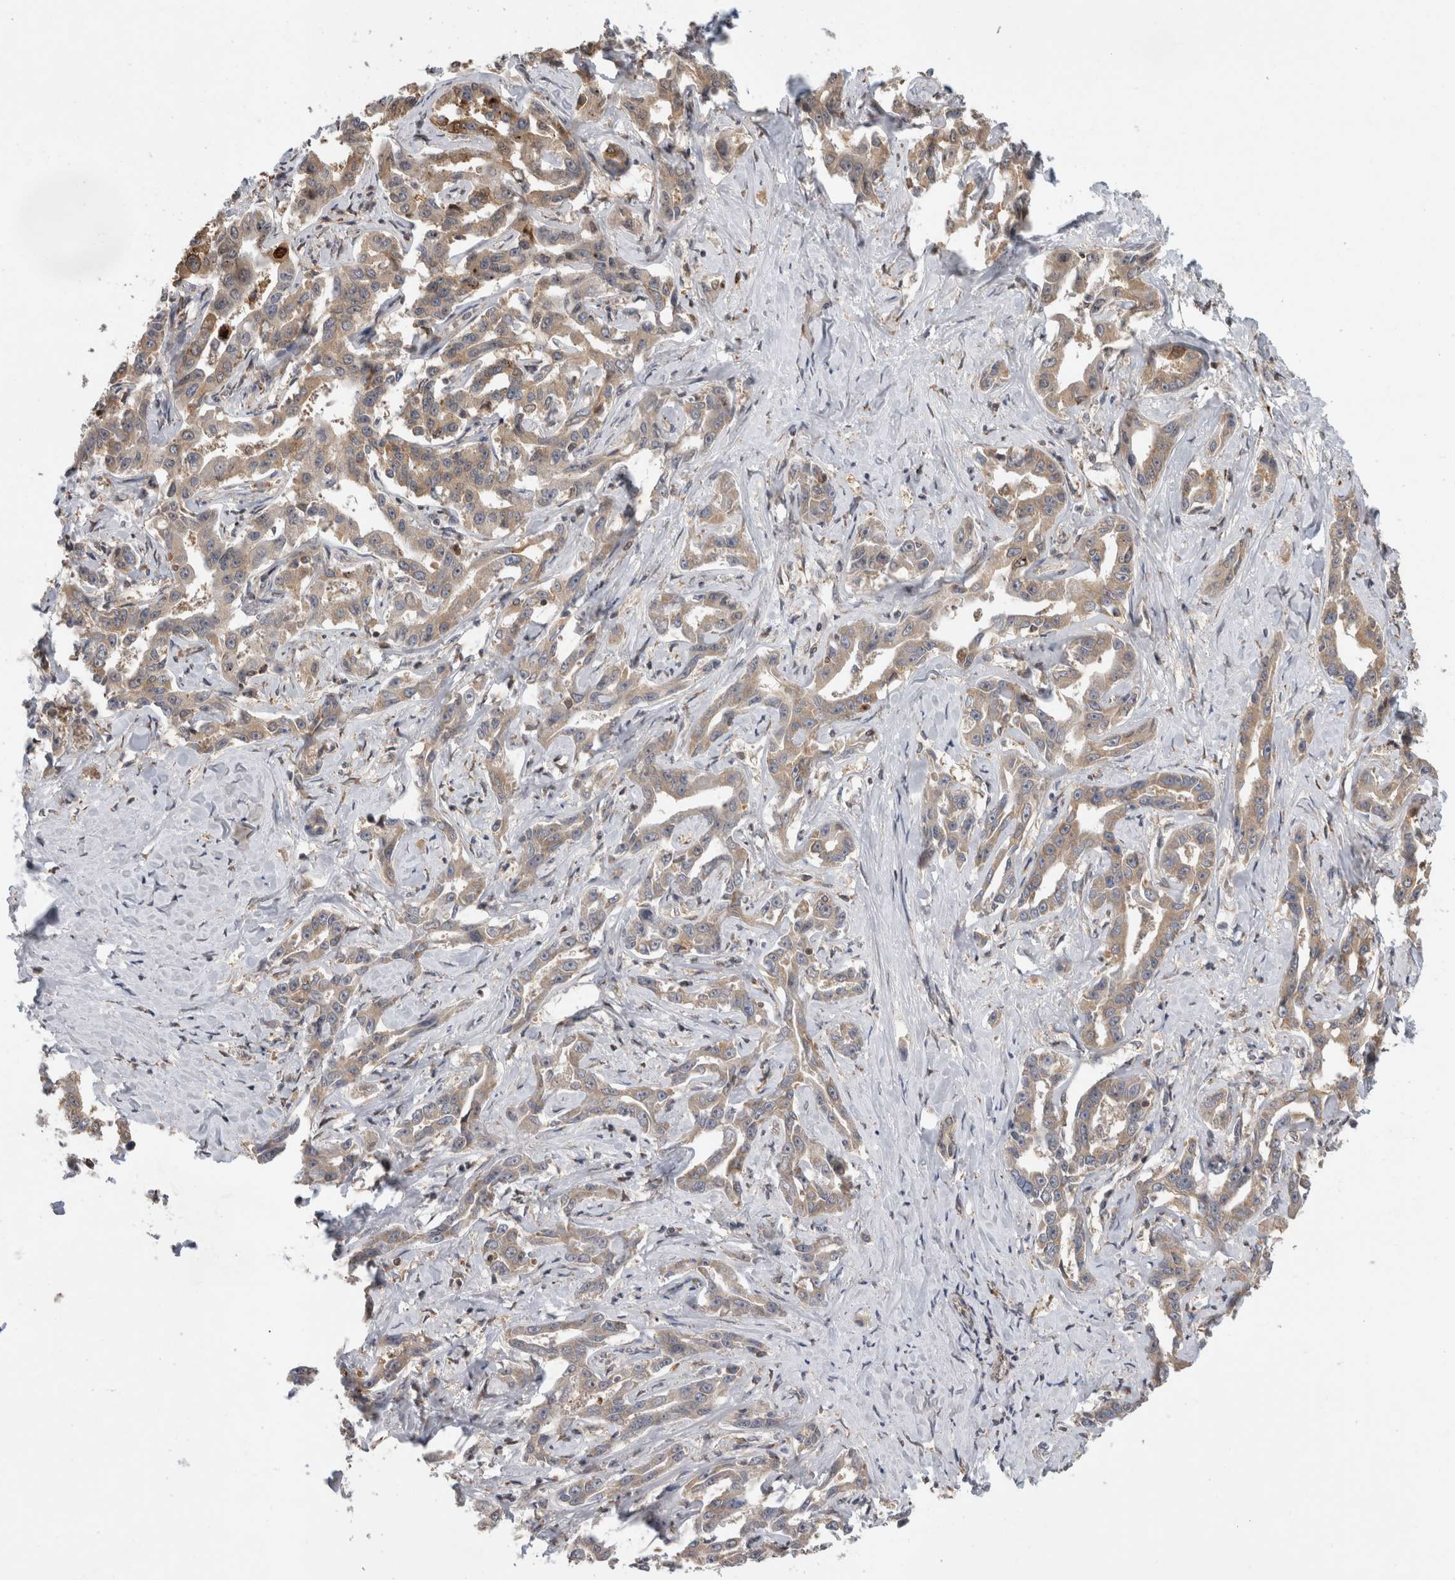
{"staining": {"intensity": "weak", "quantity": ">75%", "location": "cytoplasmic/membranous"}, "tissue": "liver cancer", "cell_type": "Tumor cells", "image_type": "cancer", "snomed": [{"axis": "morphology", "description": "Cholangiocarcinoma"}, {"axis": "topography", "description": "Liver"}], "caption": "Liver cancer (cholangiocarcinoma) stained with a brown dye exhibits weak cytoplasmic/membranous positive expression in about >75% of tumor cells.", "gene": "PARP6", "patient": {"sex": "male", "age": 59}}